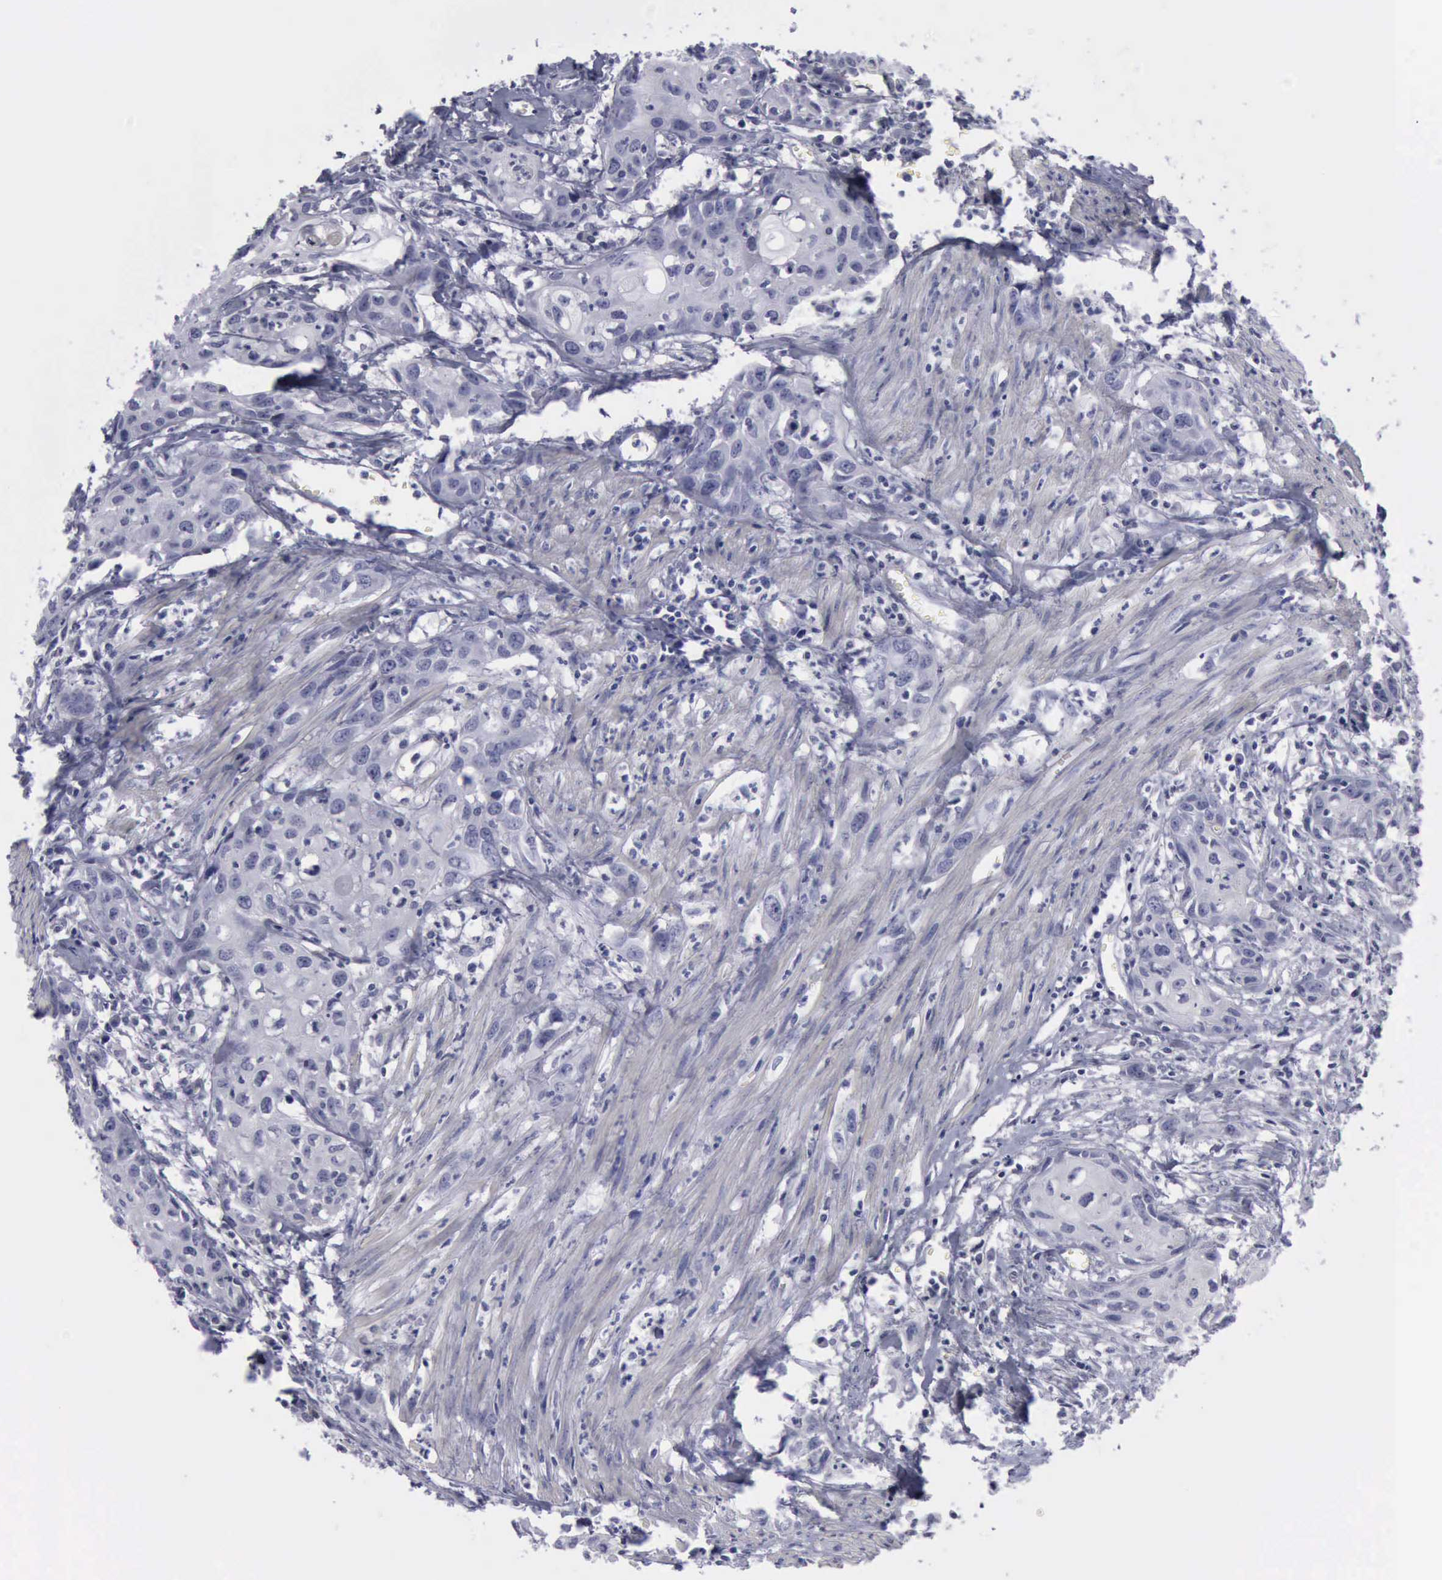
{"staining": {"intensity": "negative", "quantity": "none", "location": "none"}, "tissue": "urothelial cancer", "cell_type": "Tumor cells", "image_type": "cancer", "snomed": [{"axis": "morphology", "description": "Urothelial carcinoma, High grade"}, {"axis": "topography", "description": "Urinary bladder"}], "caption": "High magnification brightfield microscopy of urothelial cancer stained with DAB (brown) and counterstained with hematoxylin (blue): tumor cells show no significant positivity.", "gene": "KRT13", "patient": {"sex": "male", "age": 54}}